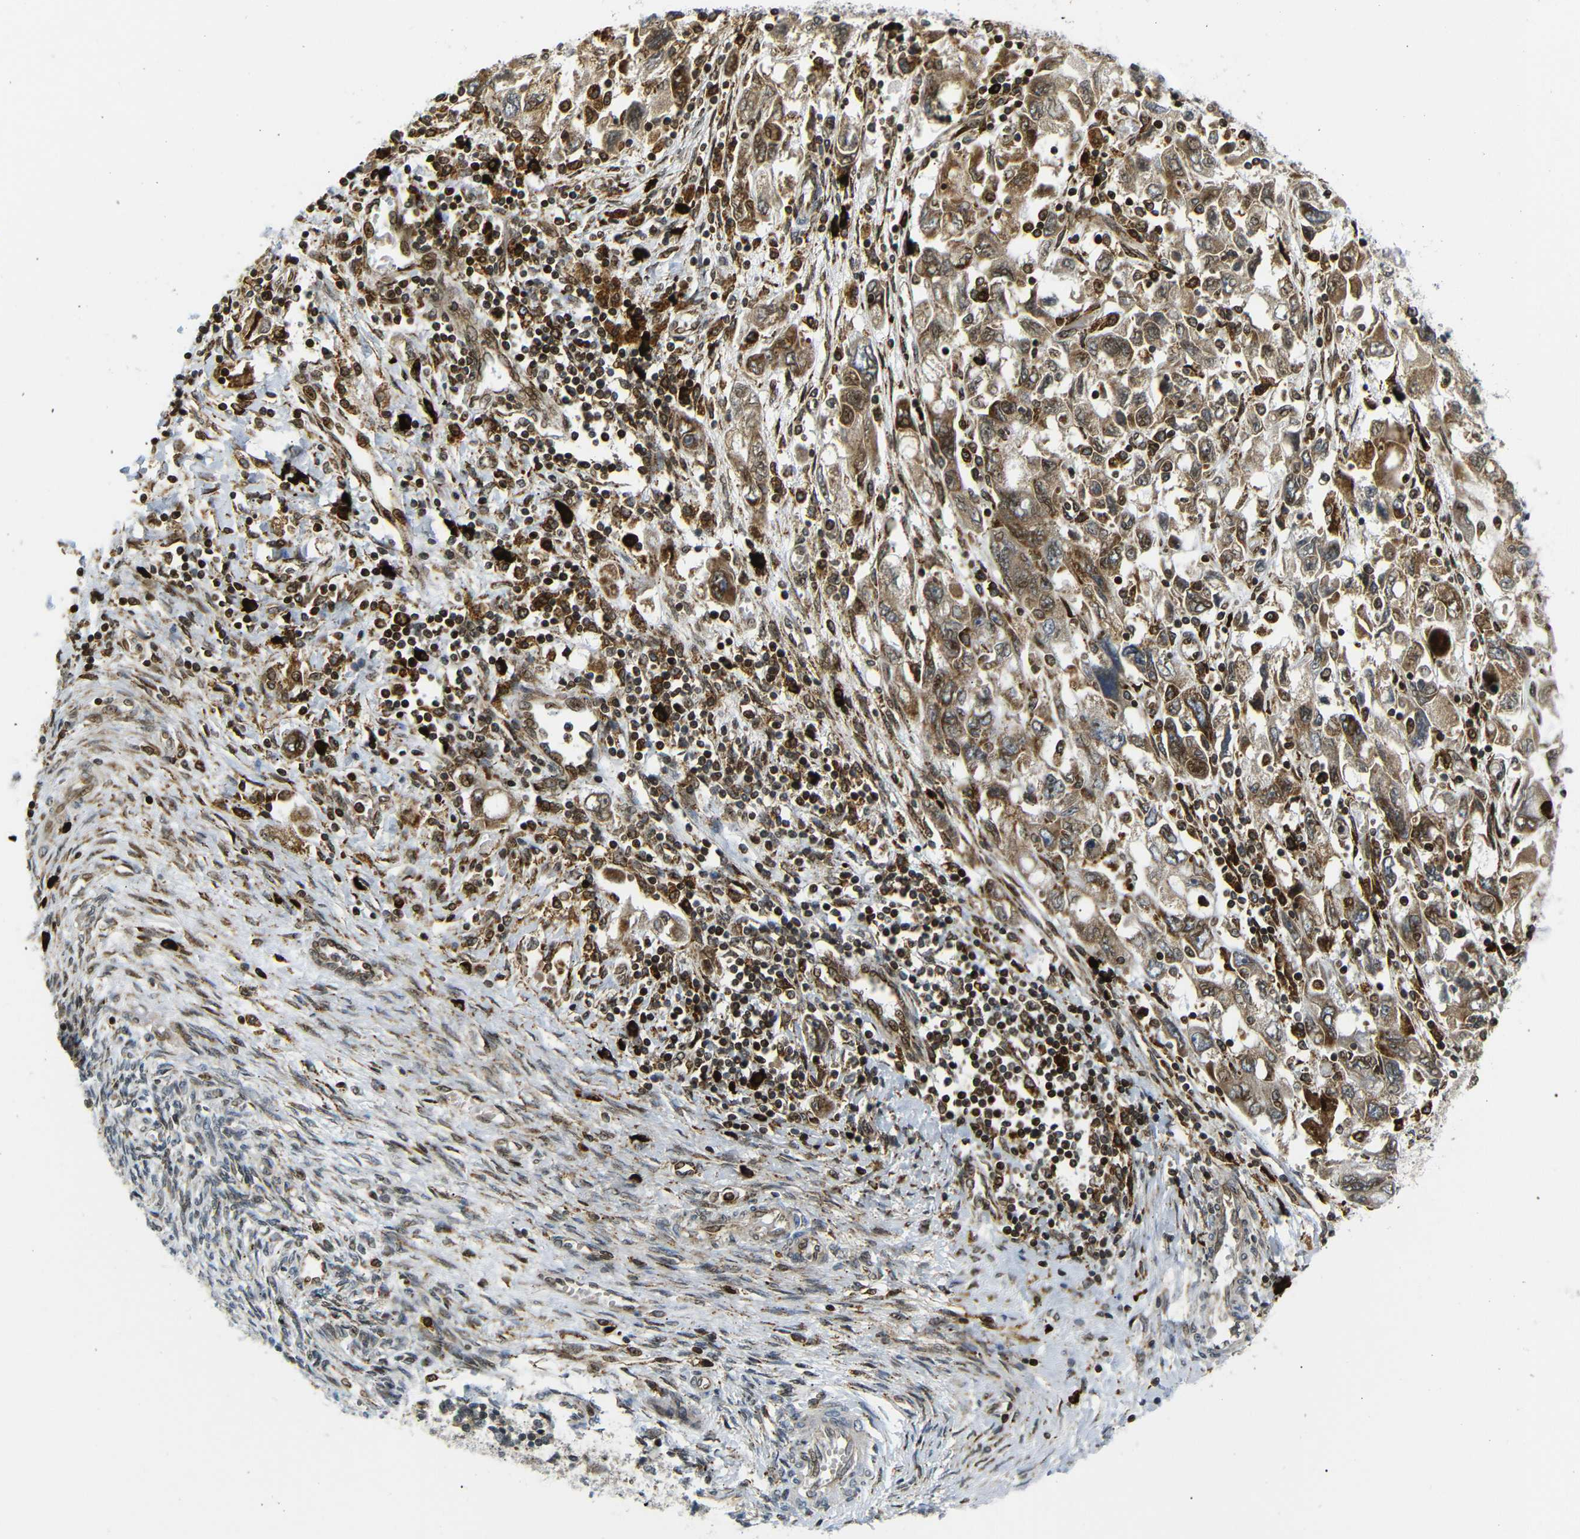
{"staining": {"intensity": "moderate", "quantity": ">75%", "location": "cytoplasmic/membranous,nuclear"}, "tissue": "ovarian cancer", "cell_type": "Tumor cells", "image_type": "cancer", "snomed": [{"axis": "morphology", "description": "Carcinoma, NOS"}, {"axis": "morphology", "description": "Cystadenocarcinoma, serous, NOS"}, {"axis": "topography", "description": "Ovary"}], "caption": "Moderate cytoplasmic/membranous and nuclear staining for a protein is present in about >75% of tumor cells of serous cystadenocarcinoma (ovarian) using immunohistochemistry (IHC).", "gene": "SPCS2", "patient": {"sex": "female", "age": 69}}